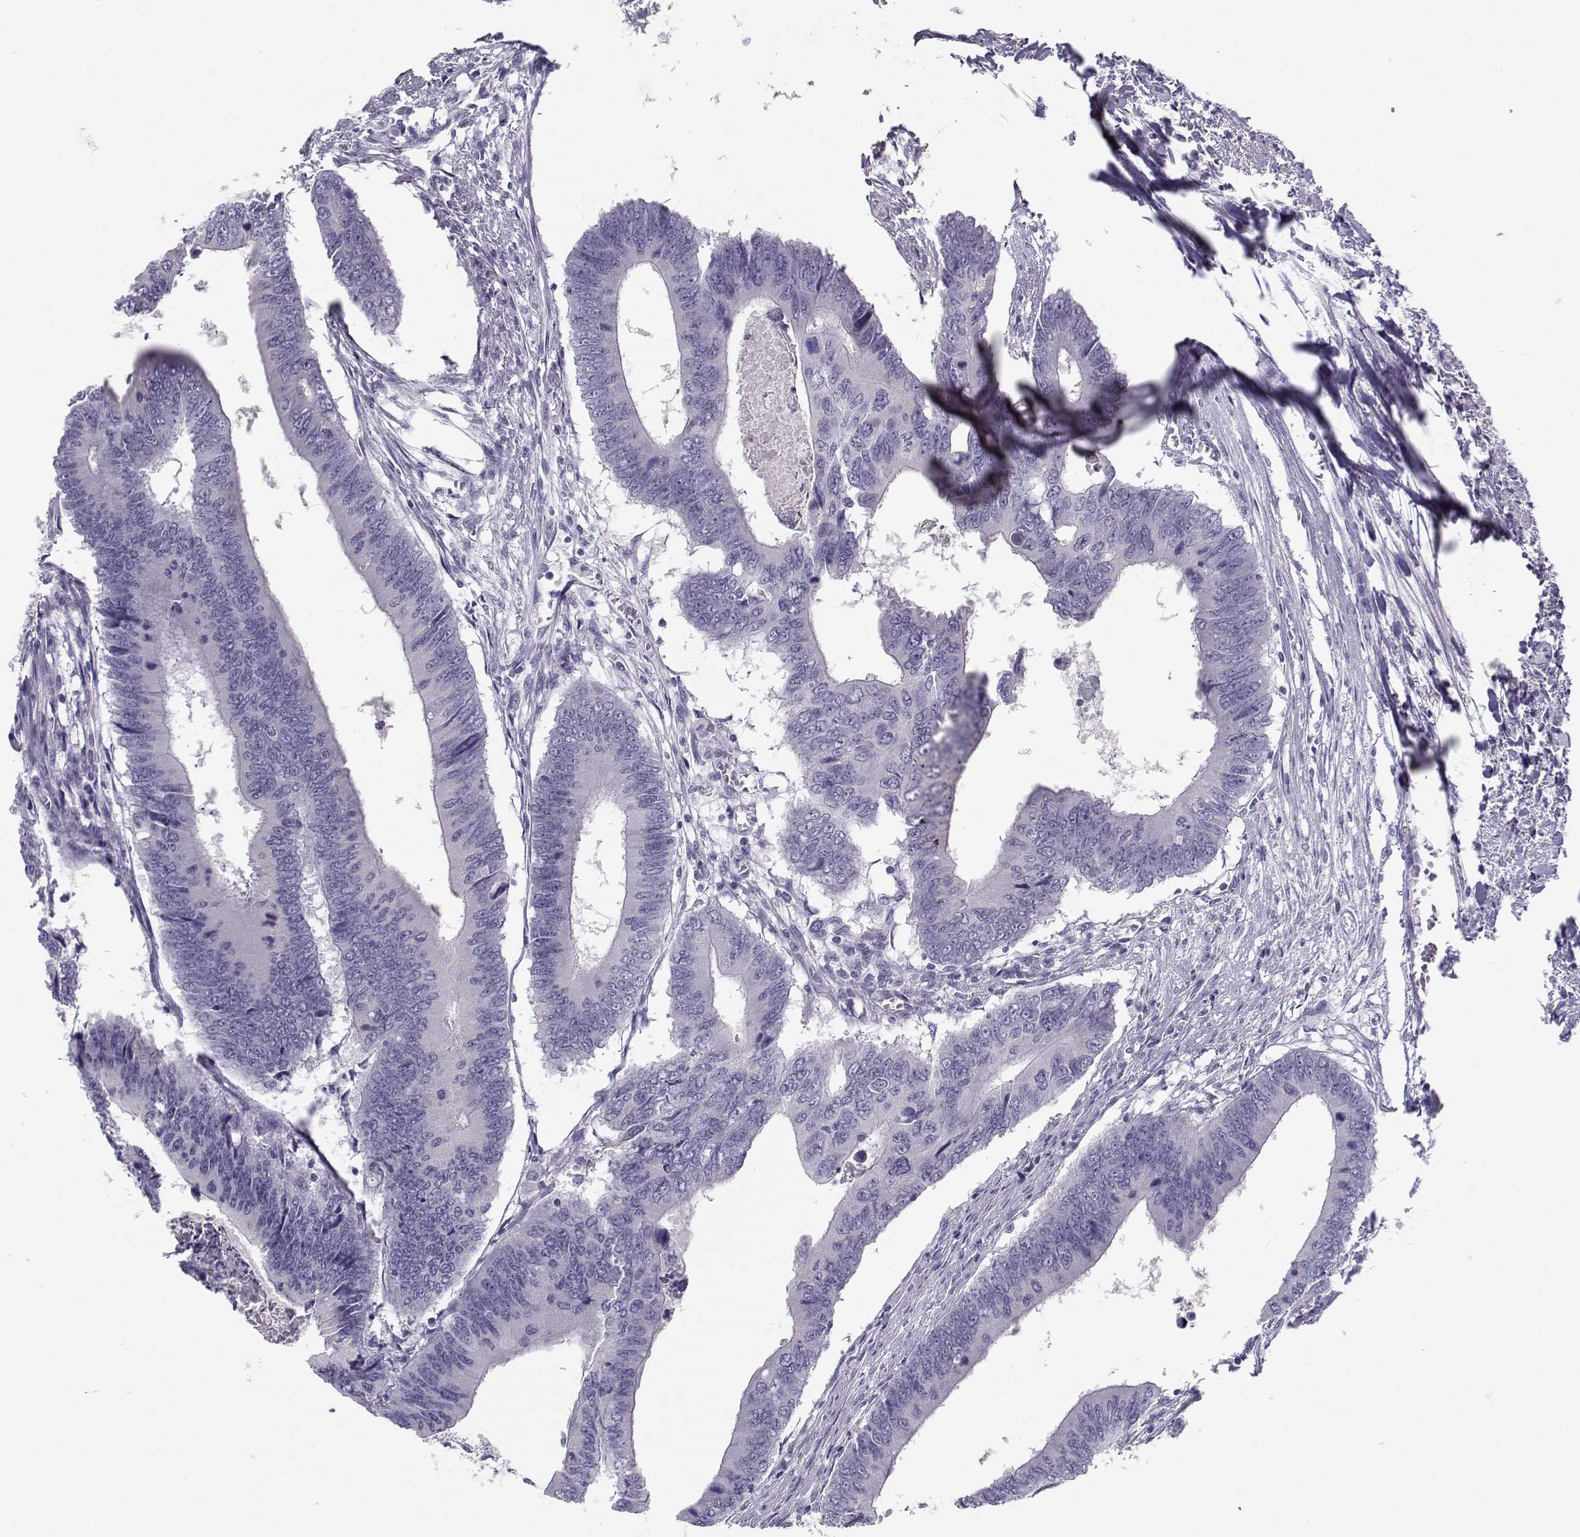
{"staining": {"intensity": "negative", "quantity": "none", "location": "none"}, "tissue": "colorectal cancer", "cell_type": "Tumor cells", "image_type": "cancer", "snomed": [{"axis": "morphology", "description": "Adenocarcinoma, NOS"}, {"axis": "topography", "description": "Colon"}], "caption": "Tumor cells show no significant protein staining in colorectal cancer (adenocarcinoma).", "gene": "CFAP77", "patient": {"sex": "male", "age": 53}}